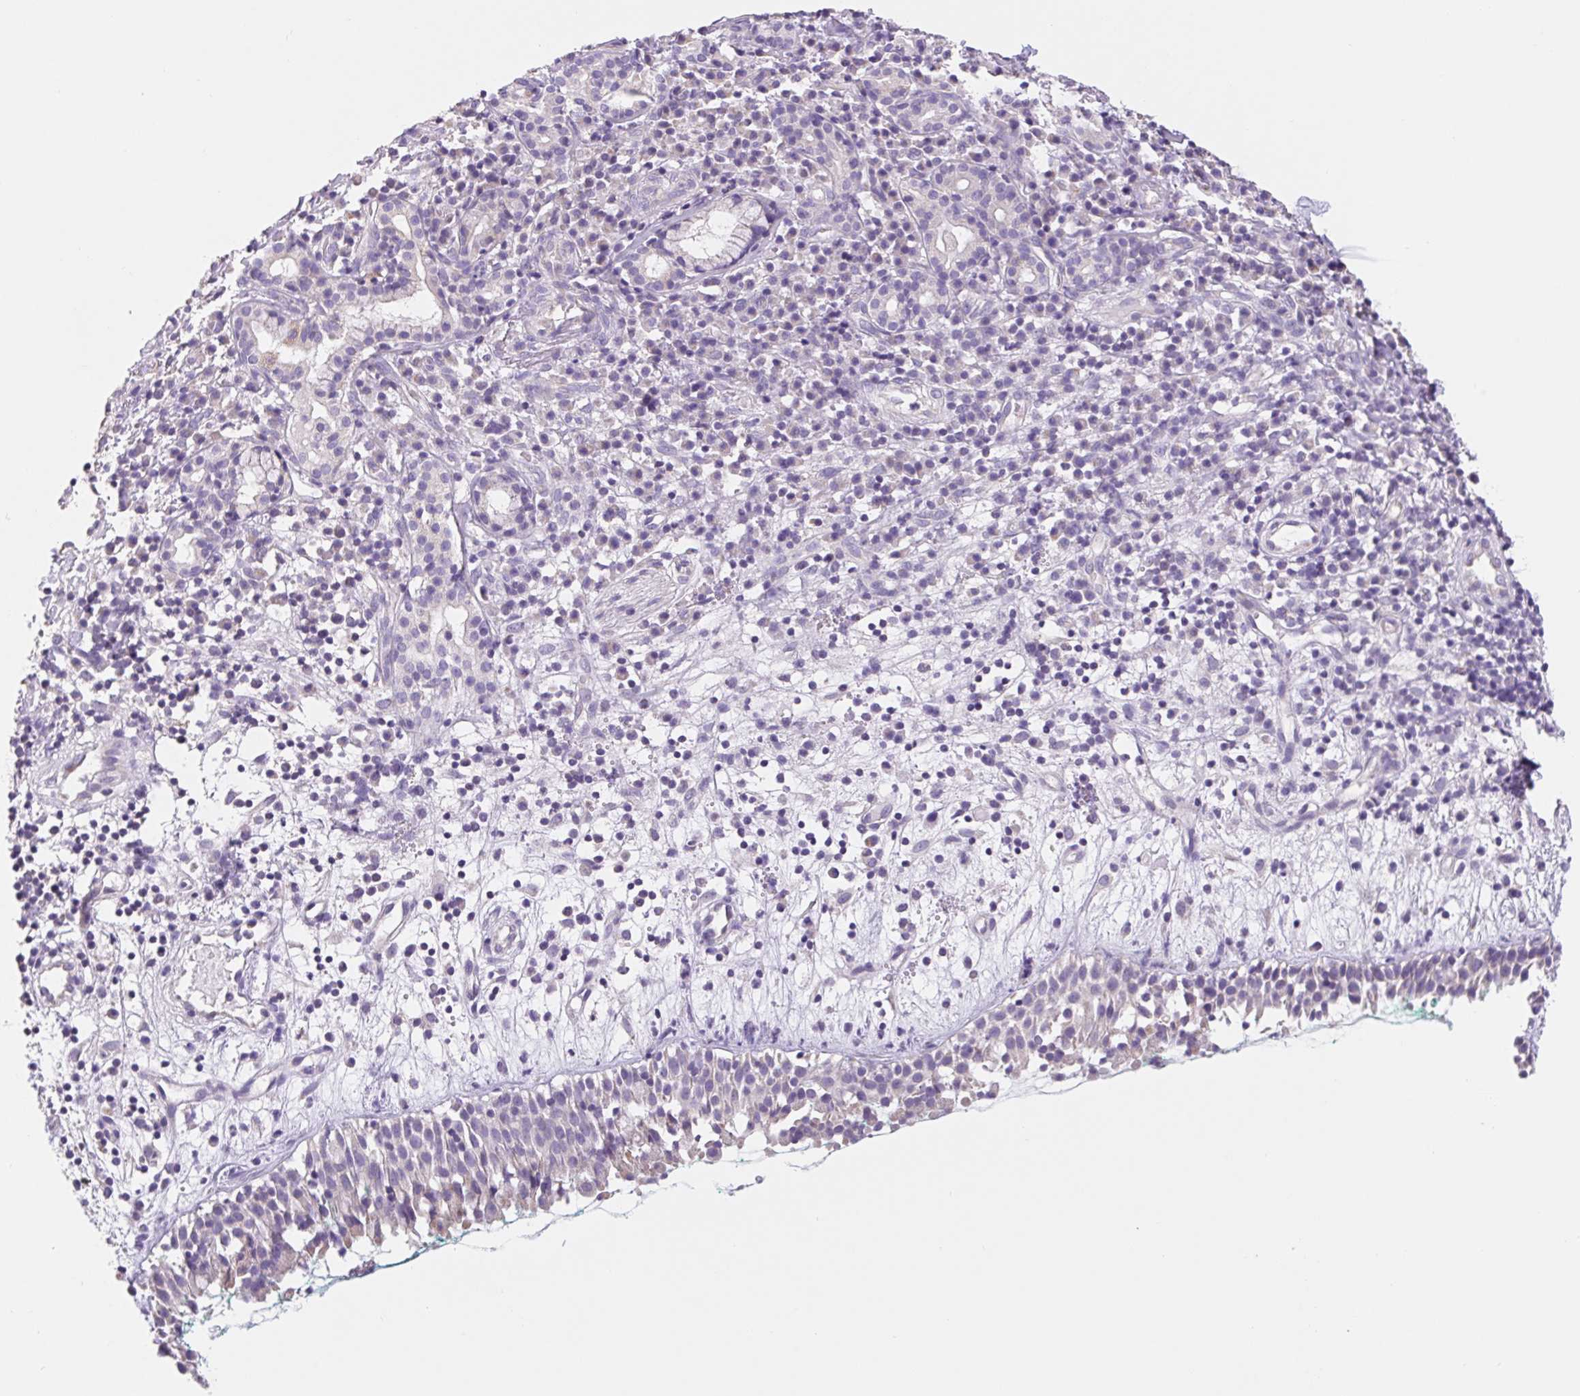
{"staining": {"intensity": "negative", "quantity": "none", "location": "none"}, "tissue": "nasopharynx", "cell_type": "Respiratory epithelial cells", "image_type": "normal", "snomed": [{"axis": "morphology", "description": "Normal tissue, NOS"}, {"axis": "morphology", "description": "Basal cell carcinoma"}, {"axis": "topography", "description": "Cartilage tissue"}, {"axis": "topography", "description": "Nasopharynx"}, {"axis": "topography", "description": "Oral tissue"}], "caption": "IHC micrograph of benign nasopharynx: human nasopharynx stained with DAB displays no significant protein positivity in respiratory epithelial cells.", "gene": "FKBP6", "patient": {"sex": "female", "age": 77}}